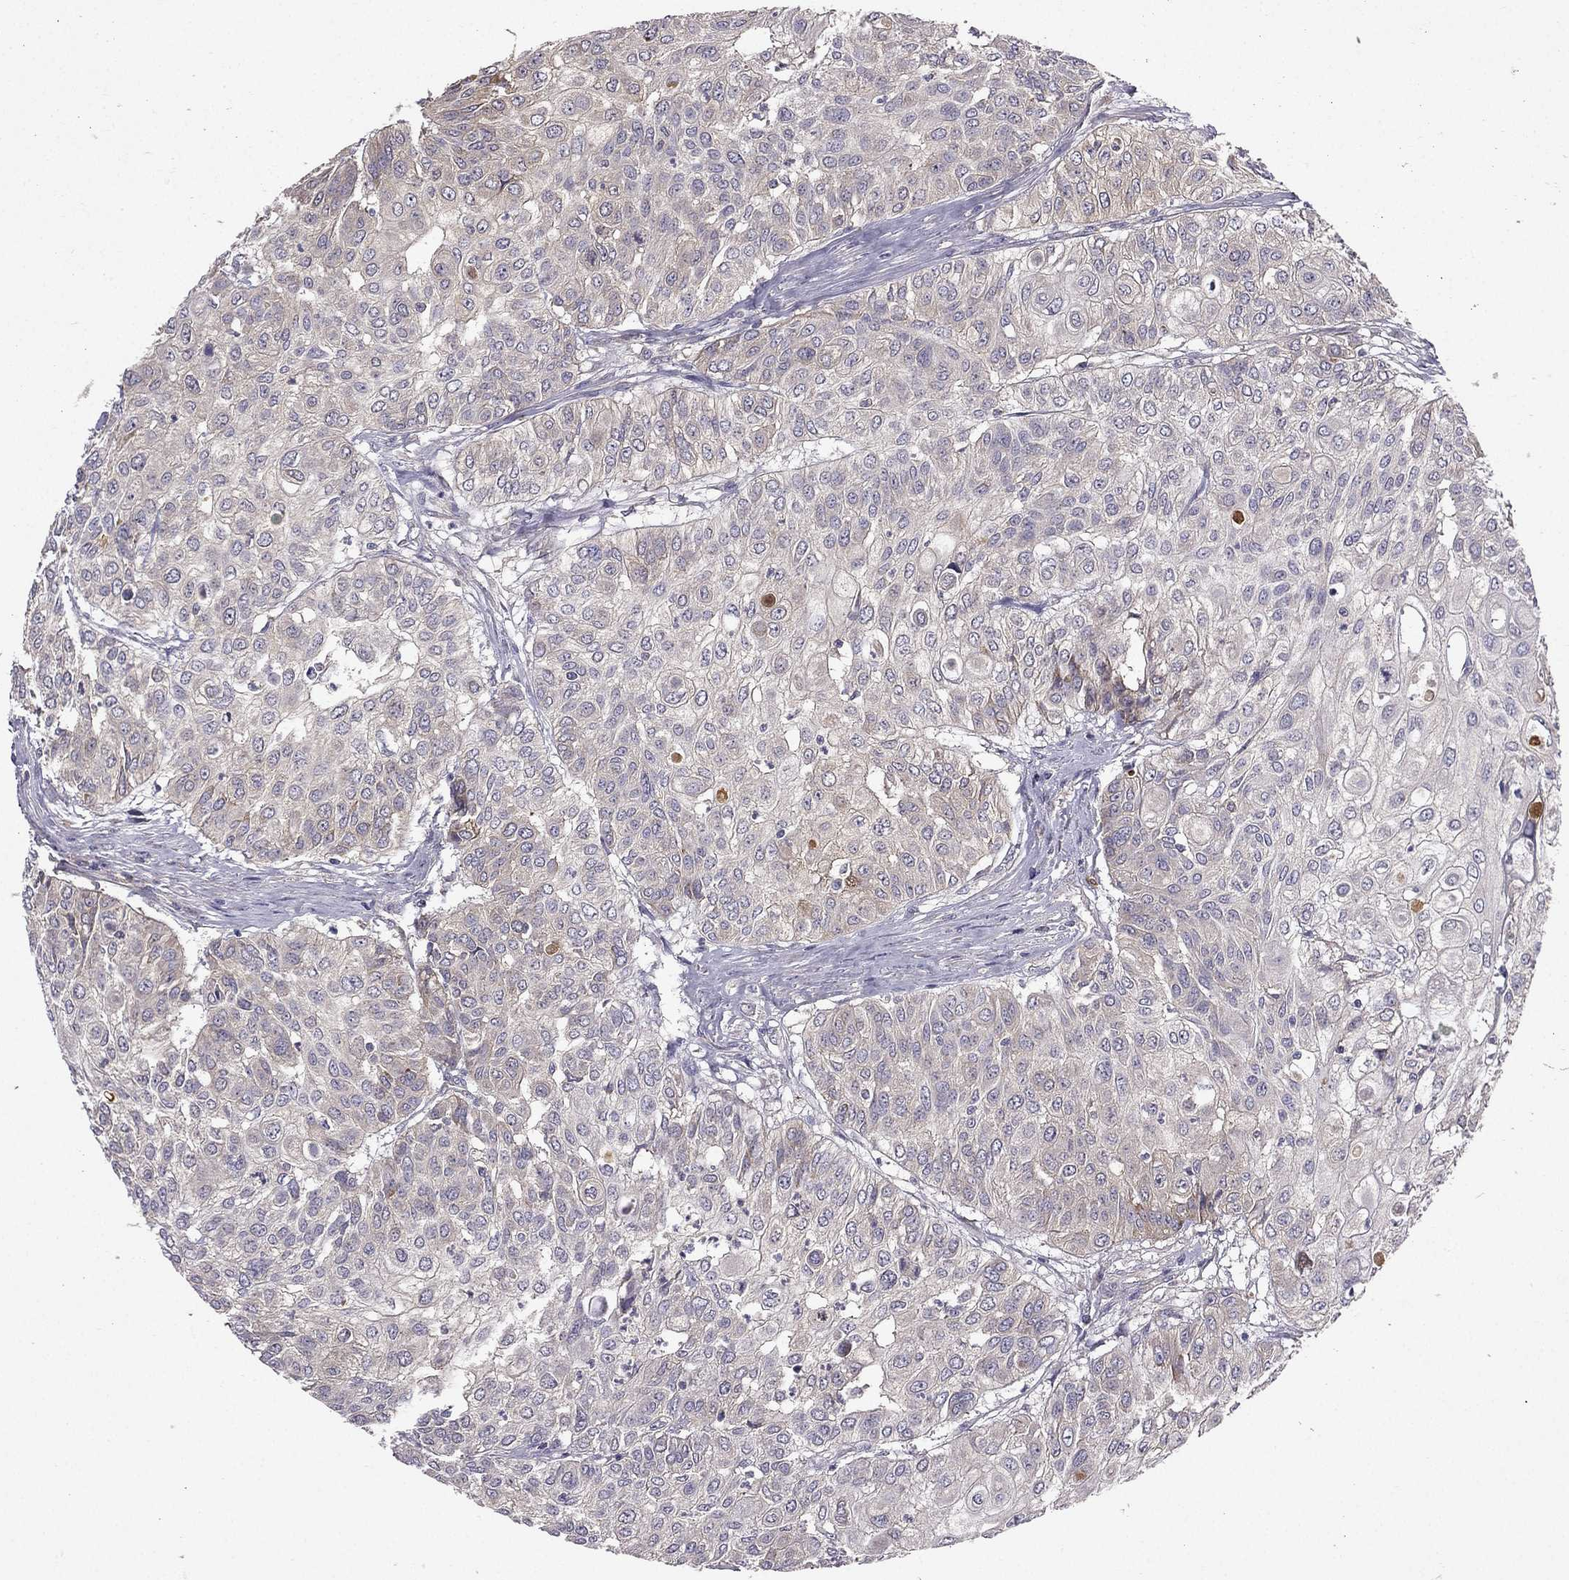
{"staining": {"intensity": "negative", "quantity": "none", "location": "none"}, "tissue": "urothelial cancer", "cell_type": "Tumor cells", "image_type": "cancer", "snomed": [{"axis": "morphology", "description": "Urothelial carcinoma, High grade"}, {"axis": "topography", "description": "Urinary bladder"}], "caption": "Immunohistochemistry of human urothelial cancer displays no expression in tumor cells.", "gene": "STXBP5", "patient": {"sex": "female", "age": 79}}